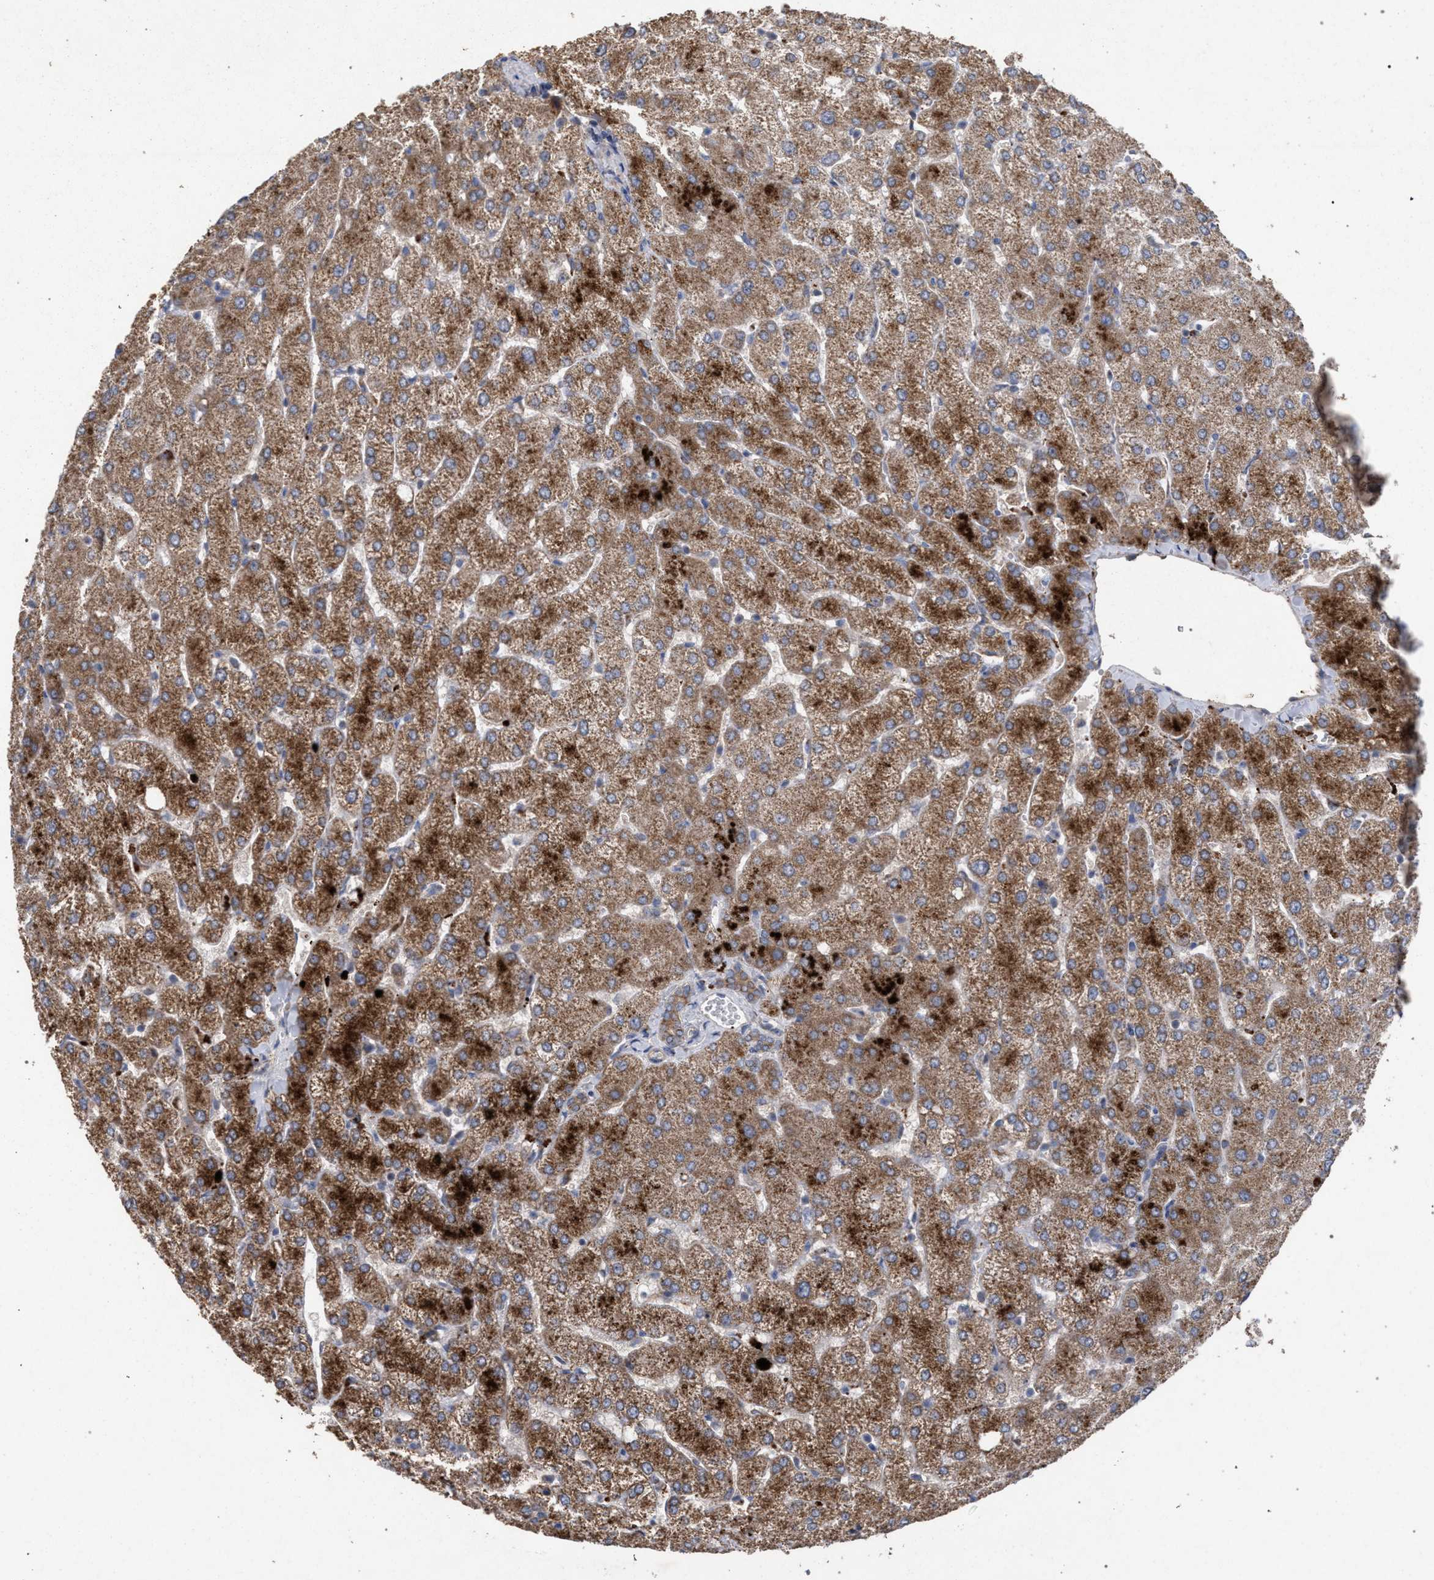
{"staining": {"intensity": "moderate", "quantity": ">75%", "location": "cytoplasmic/membranous"}, "tissue": "liver", "cell_type": "Cholangiocytes", "image_type": "normal", "snomed": [{"axis": "morphology", "description": "Normal tissue, NOS"}, {"axis": "topography", "description": "Liver"}], "caption": "Immunohistochemistry (IHC) of normal liver exhibits medium levels of moderate cytoplasmic/membranous expression in about >75% of cholangiocytes.", "gene": "BCL2L12", "patient": {"sex": "female", "age": 54}}